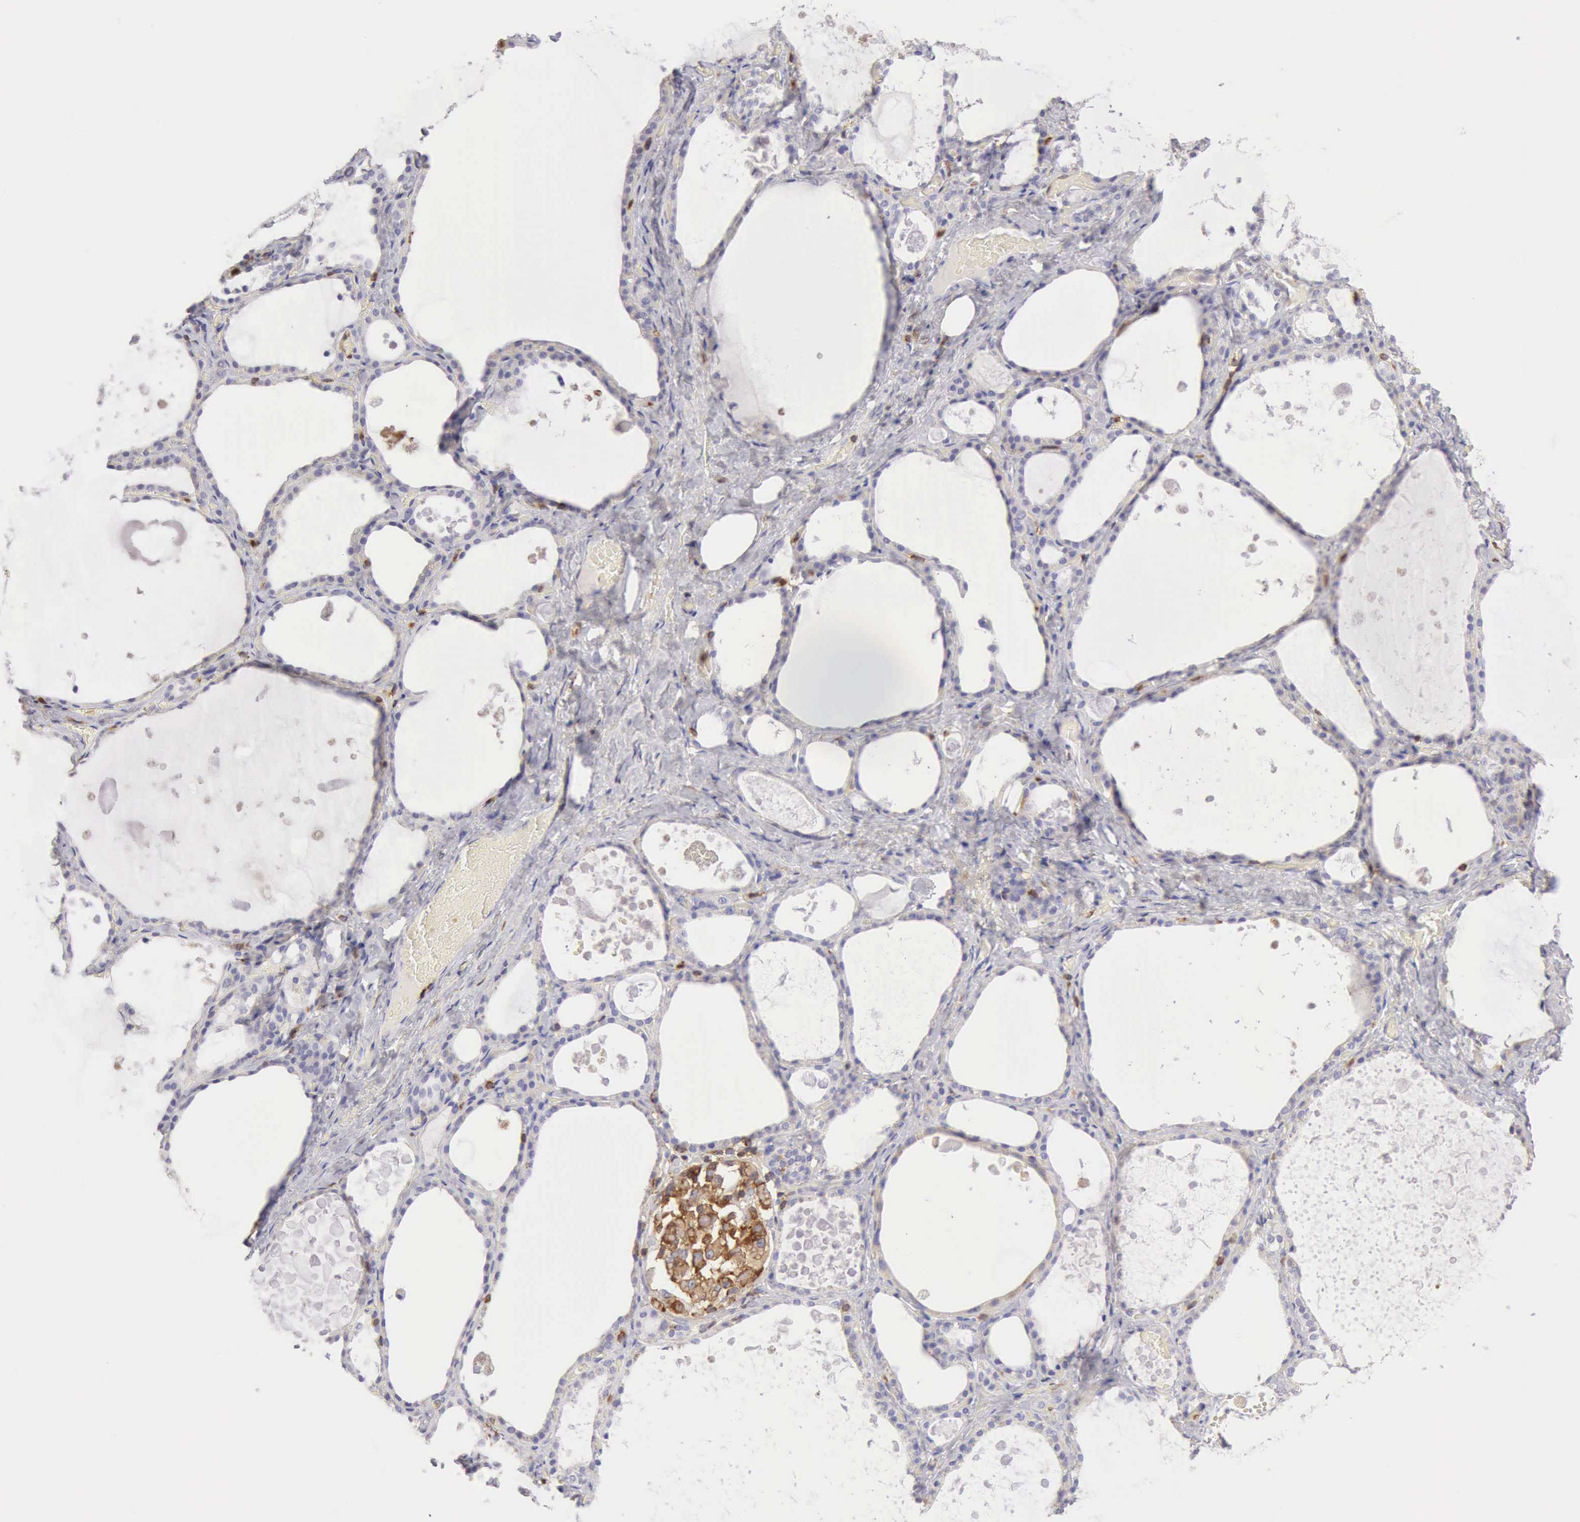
{"staining": {"intensity": "negative", "quantity": "none", "location": "none"}, "tissue": "thyroid gland", "cell_type": "Glandular cells", "image_type": "normal", "snomed": [{"axis": "morphology", "description": "Normal tissue, NOS"}, {"axis": "topography", "description": "Thyroid gland"}], "caption": "Micrograph shows no significant protein staining in glandular cells of normal thyroid gland. (Stains: DAB (3,3'-diaminobenzidine) immunohistochemistry with hematoxylin counter stain, Microscopy: brightfield microscopy at high magnification).", "gene": "ARHGAP4", "patient": {"sex": "male", "age": 61}}